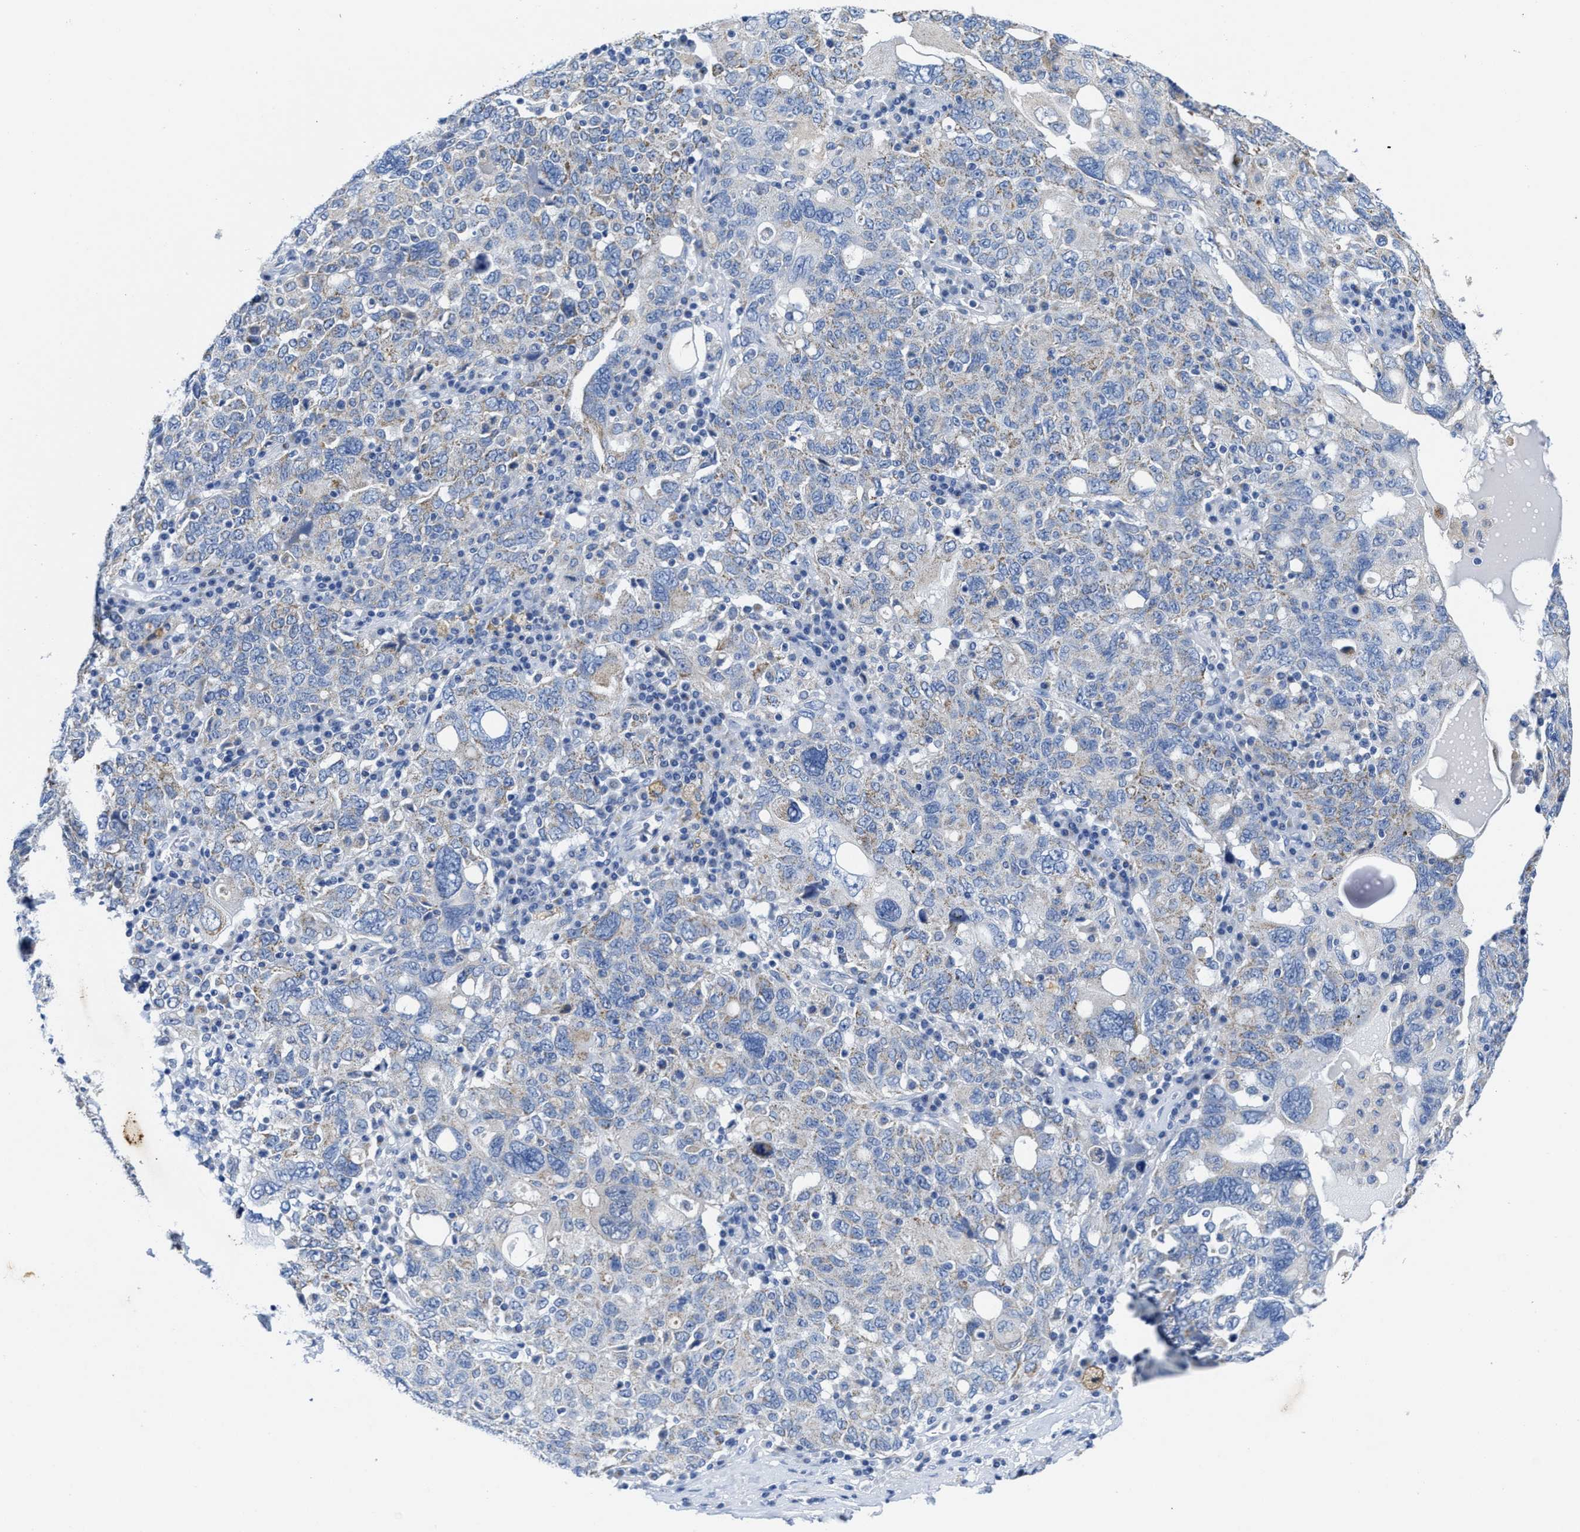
{"staining": {"intensity": "weak", "quantity": "<25%", "location": "cytoplasmic/membranous"}, "tissue": "ovarian cancer", "cell_type": "Tumor cells", "image_type": "cancer", "snomed": [{"axis": "morphology", "description": "Carcinoma, endometroid"}, {"axis": "topography", "description": "Ovary"}], "caption": "DAB immunohistochemical staining of human ovarian cancer (endometroid carcinoma) exhibits no significant staining in tumor cells.", "gene": "TBRG4", "patient": {"sex": "female", "age": 62}}